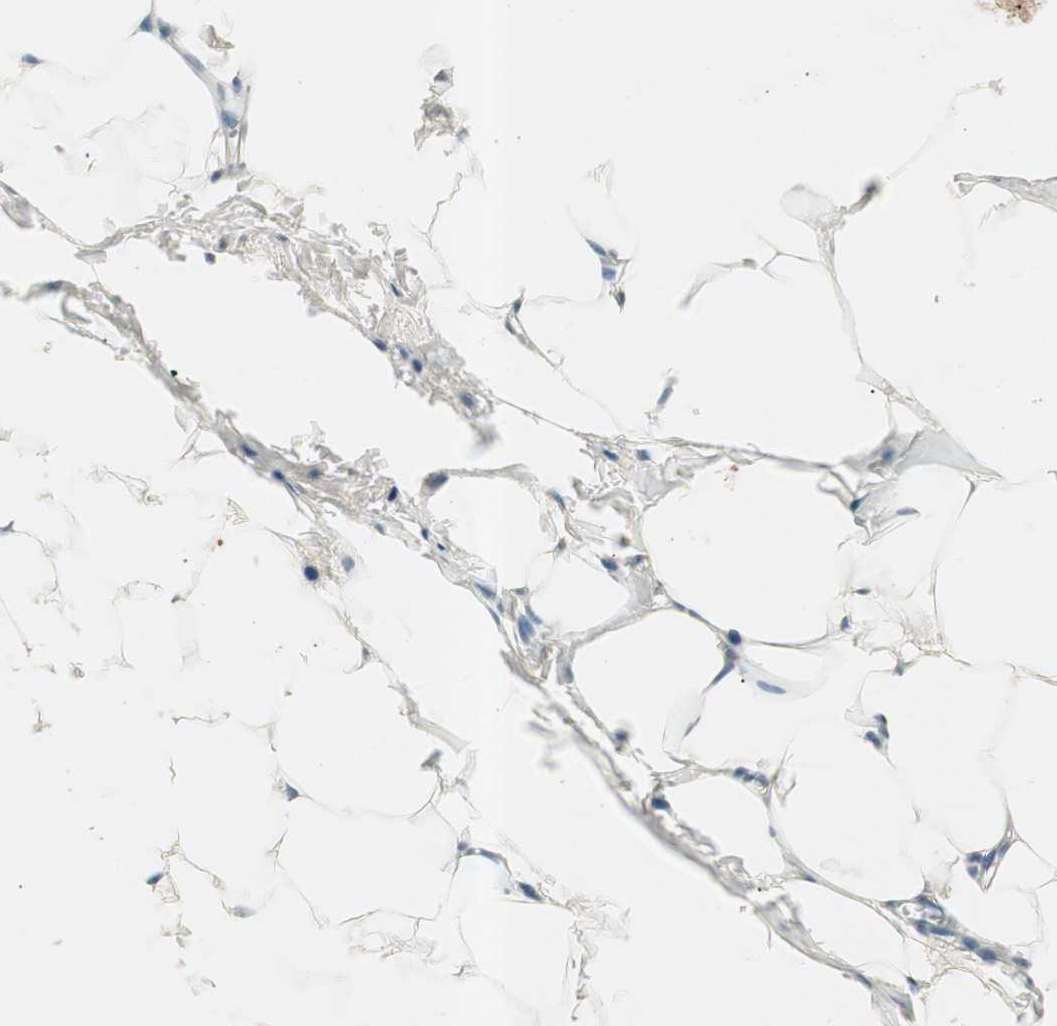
{"staining": {"intensity": "weak", "quantity": ">75%", "location": "cytoplasmic/membranous"}, "tissue": "adipose tissue", "cell_type": "Adipocytes", "image_type": "normal", "snomed": [{"axis": "morphology", "description": "Normal tissue, NOS"}, {"axis": "topography", "description": "Vascular tissue"}], "caption": "A histopathology image of adipose tissue stained for a protein demonstrates weak cytoplasmic/membranous brown staining in adipocytes. (Stains: DAB in brown, nuclei in blue, Microscopy: brightfield microscopy at high magnification).", "gene": "NFRKB", "patient": {"sex": "male", "age": 41}}